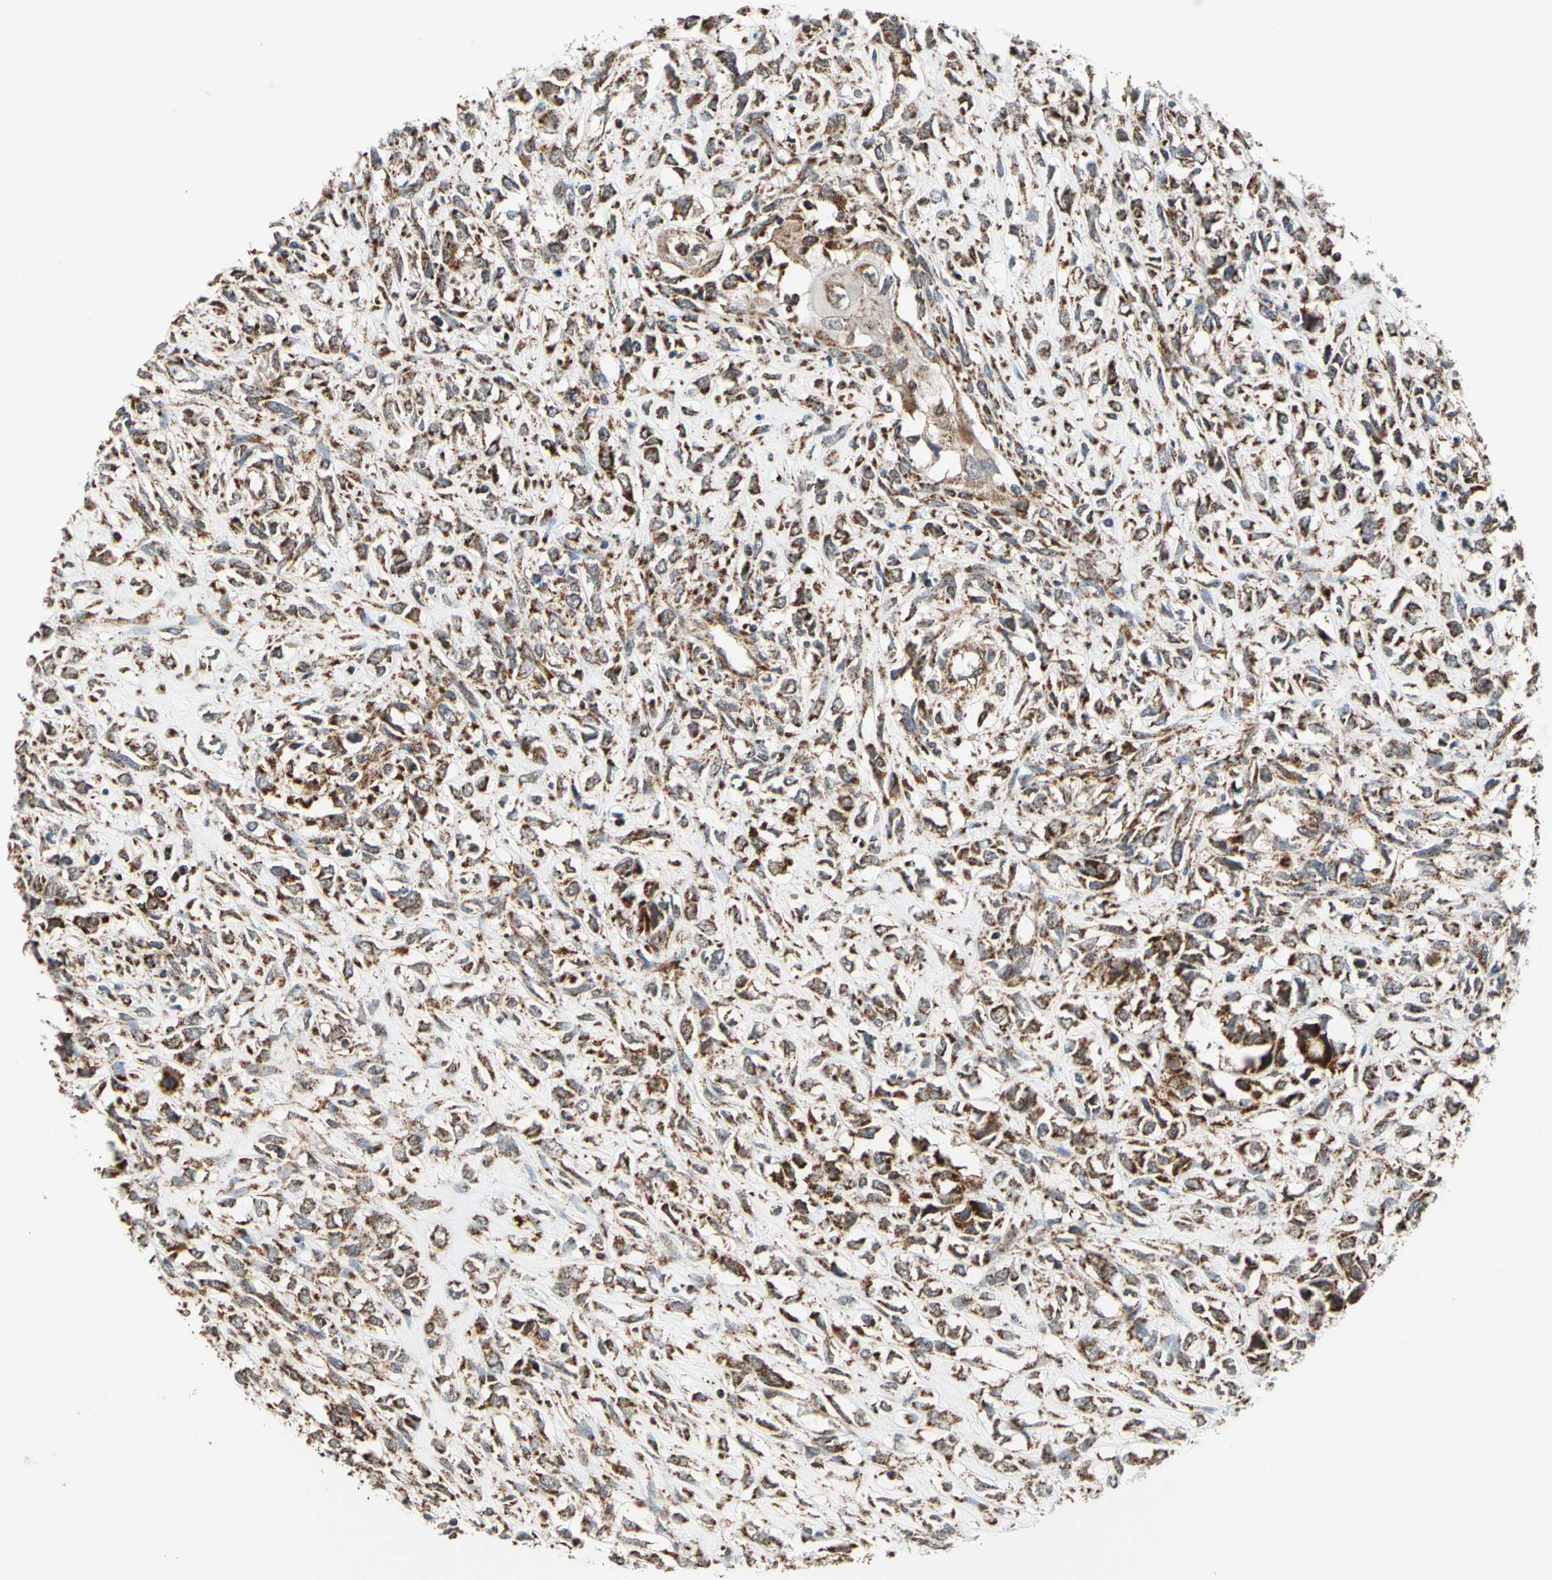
{"staining": {"intensity": "strong", "quantity": ">75%", "location": "cytoplasmic/membranous"}, "tissue": "head and neck cancer", "cell_type": "Tumor cells", "image_type": "cancer", "snomed": [{"axis": "morphology", "description": "Necrosis, NOS"}, {"axis": "morphology", "description": "Neoplasm, malignant, NOS"}, {"axis": "topography", "description": "Salivary gland"}, {"axis": "topography", "description": "Head-Neck"}], "caption": "A micrograph showing strong cytoplasmic/membranous staining in about >75% of tumor cells in neoplasm (malignant) (head and neck), as visualized by brown immunohistochemical staining.", "gene": "MRPS22", "patient": {"sex": "male", "age": 43}}